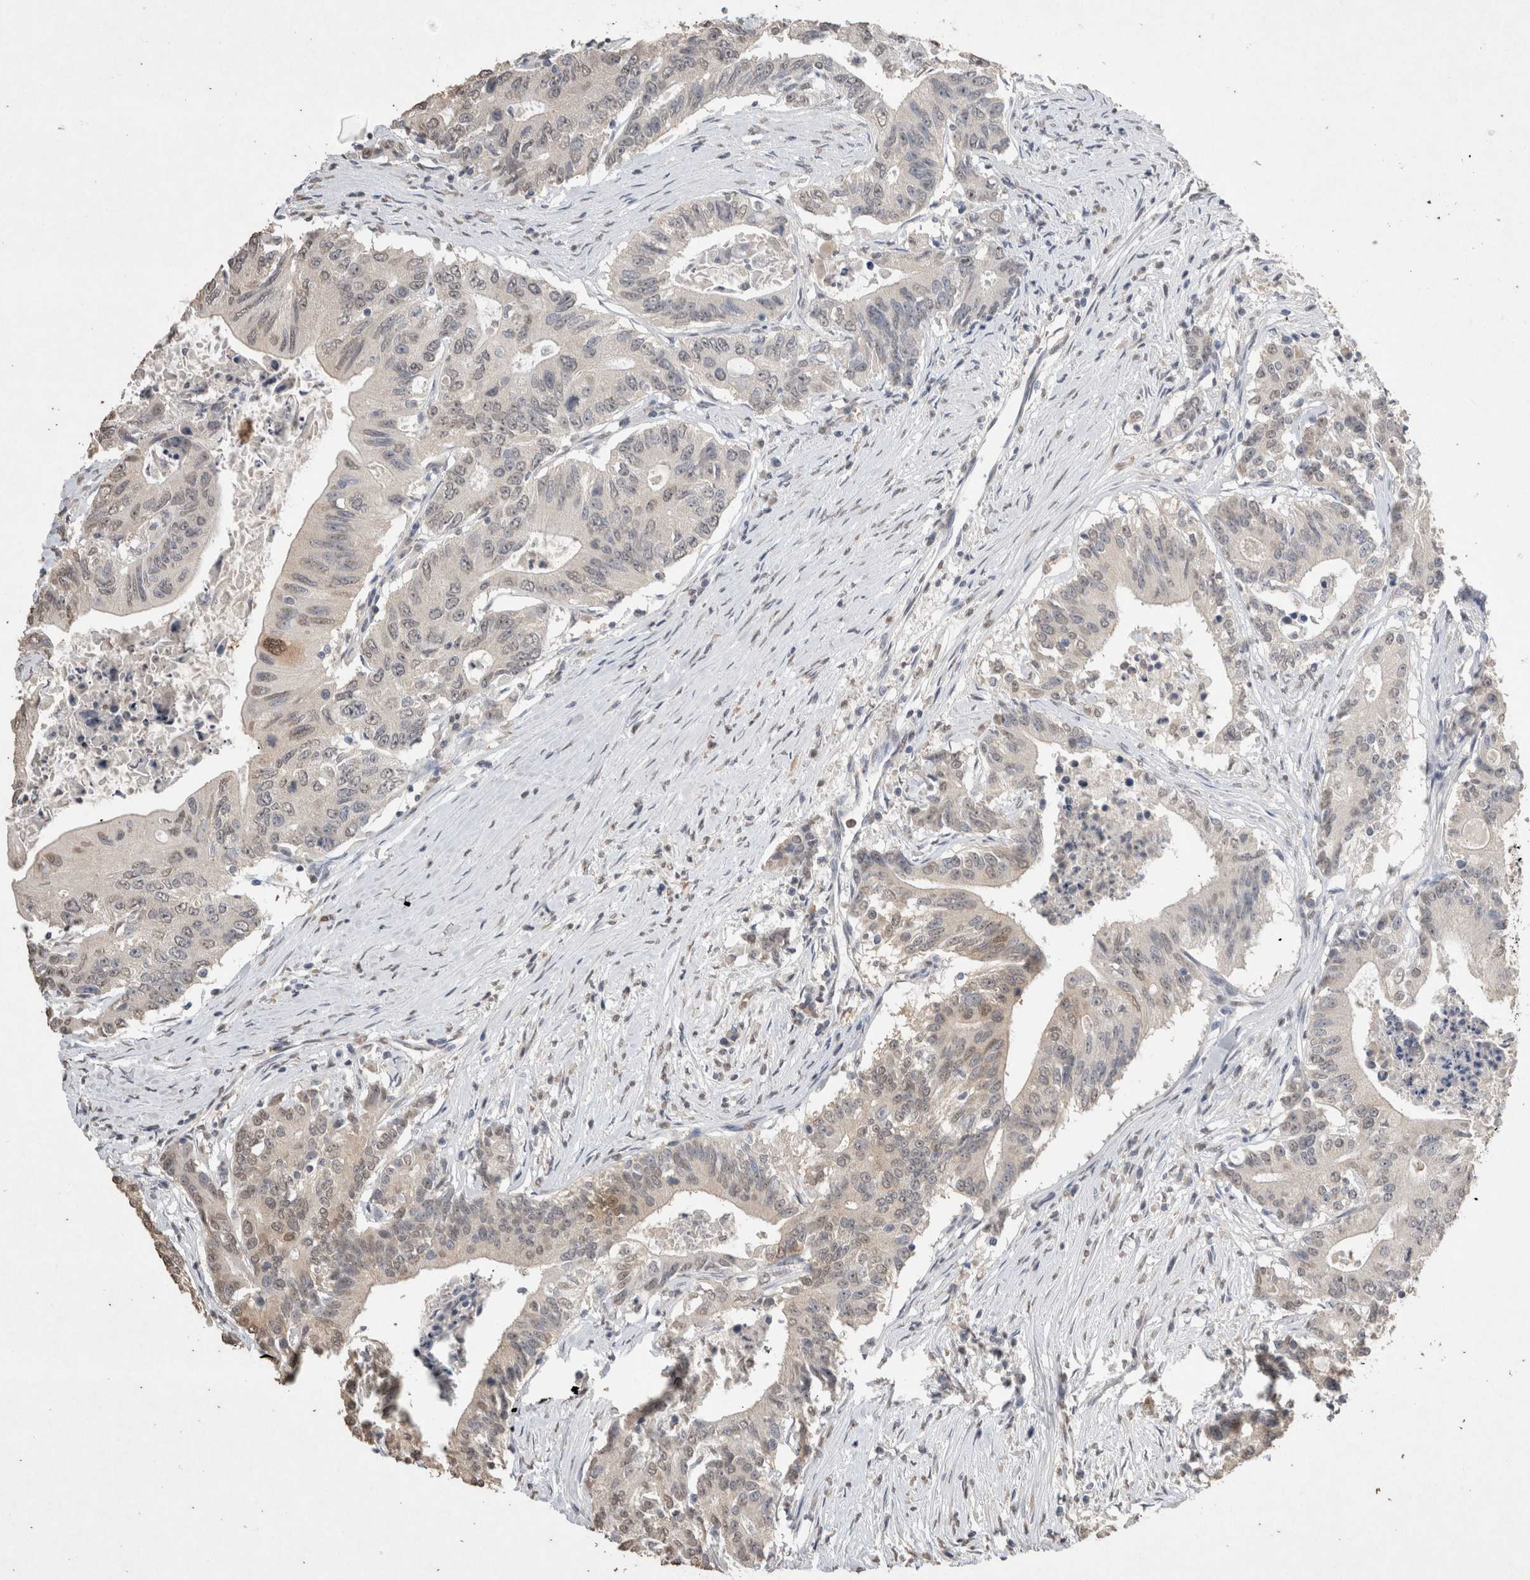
{"staining": {"intensity": "weak", "quantity": "<25%", "location": "nuclear"}, "tissue": "colorectal cancer", "cell_type": "Tumor cells", "image_type": "cancer", "snomed": [{"axis": "morphology", "description": "Adenocarcinoma, NOS"}, {"axis": "topography", "description": "Colon"}], "caption": "This image is of colorectal adenocarcinoma stained with IHC to label a protein in brown with the nuclei are counter-stained blue. There is no expression in tumor cells.", "gene": "LGALS2", "patient": {"sex": "female", "age": 77}}